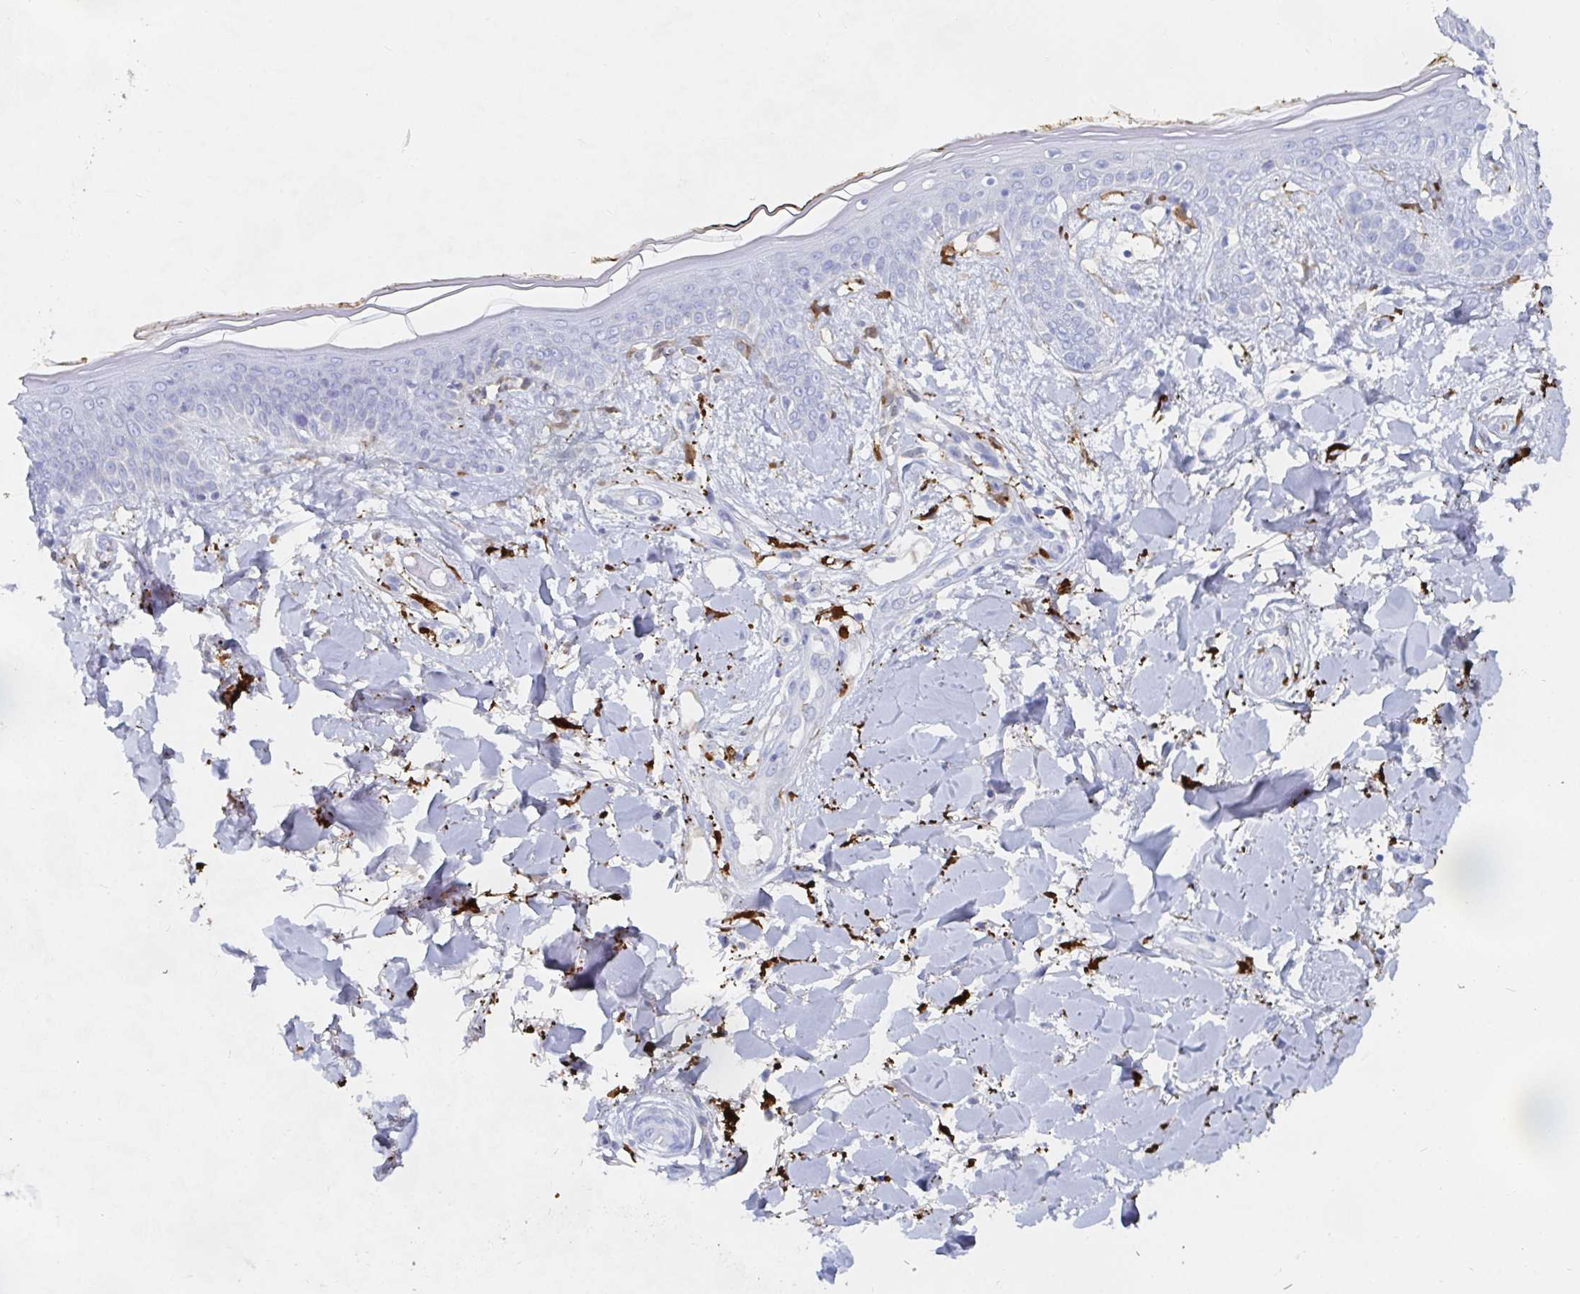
{"staining": {"intensity": "strong", "quantity": ">75%", "location": "cytoplasmic/membranous"}, "tissue": "skin", "cell_type": "Fibroblasts", "image_type": "normal", "snomed": [{"axis": "morphology", "description": "Normal tissue, NOS"}, {"axis": "topography", "description": "Skin"}], "caption": "Strong cytoplasmic/membranous expression for a protein is present in approximately >75% of fibroblasts of unremarkable skin using immunohistochemistry.", "gene": "OR2A1", "patient": {"sex": "female", "age": 34}}